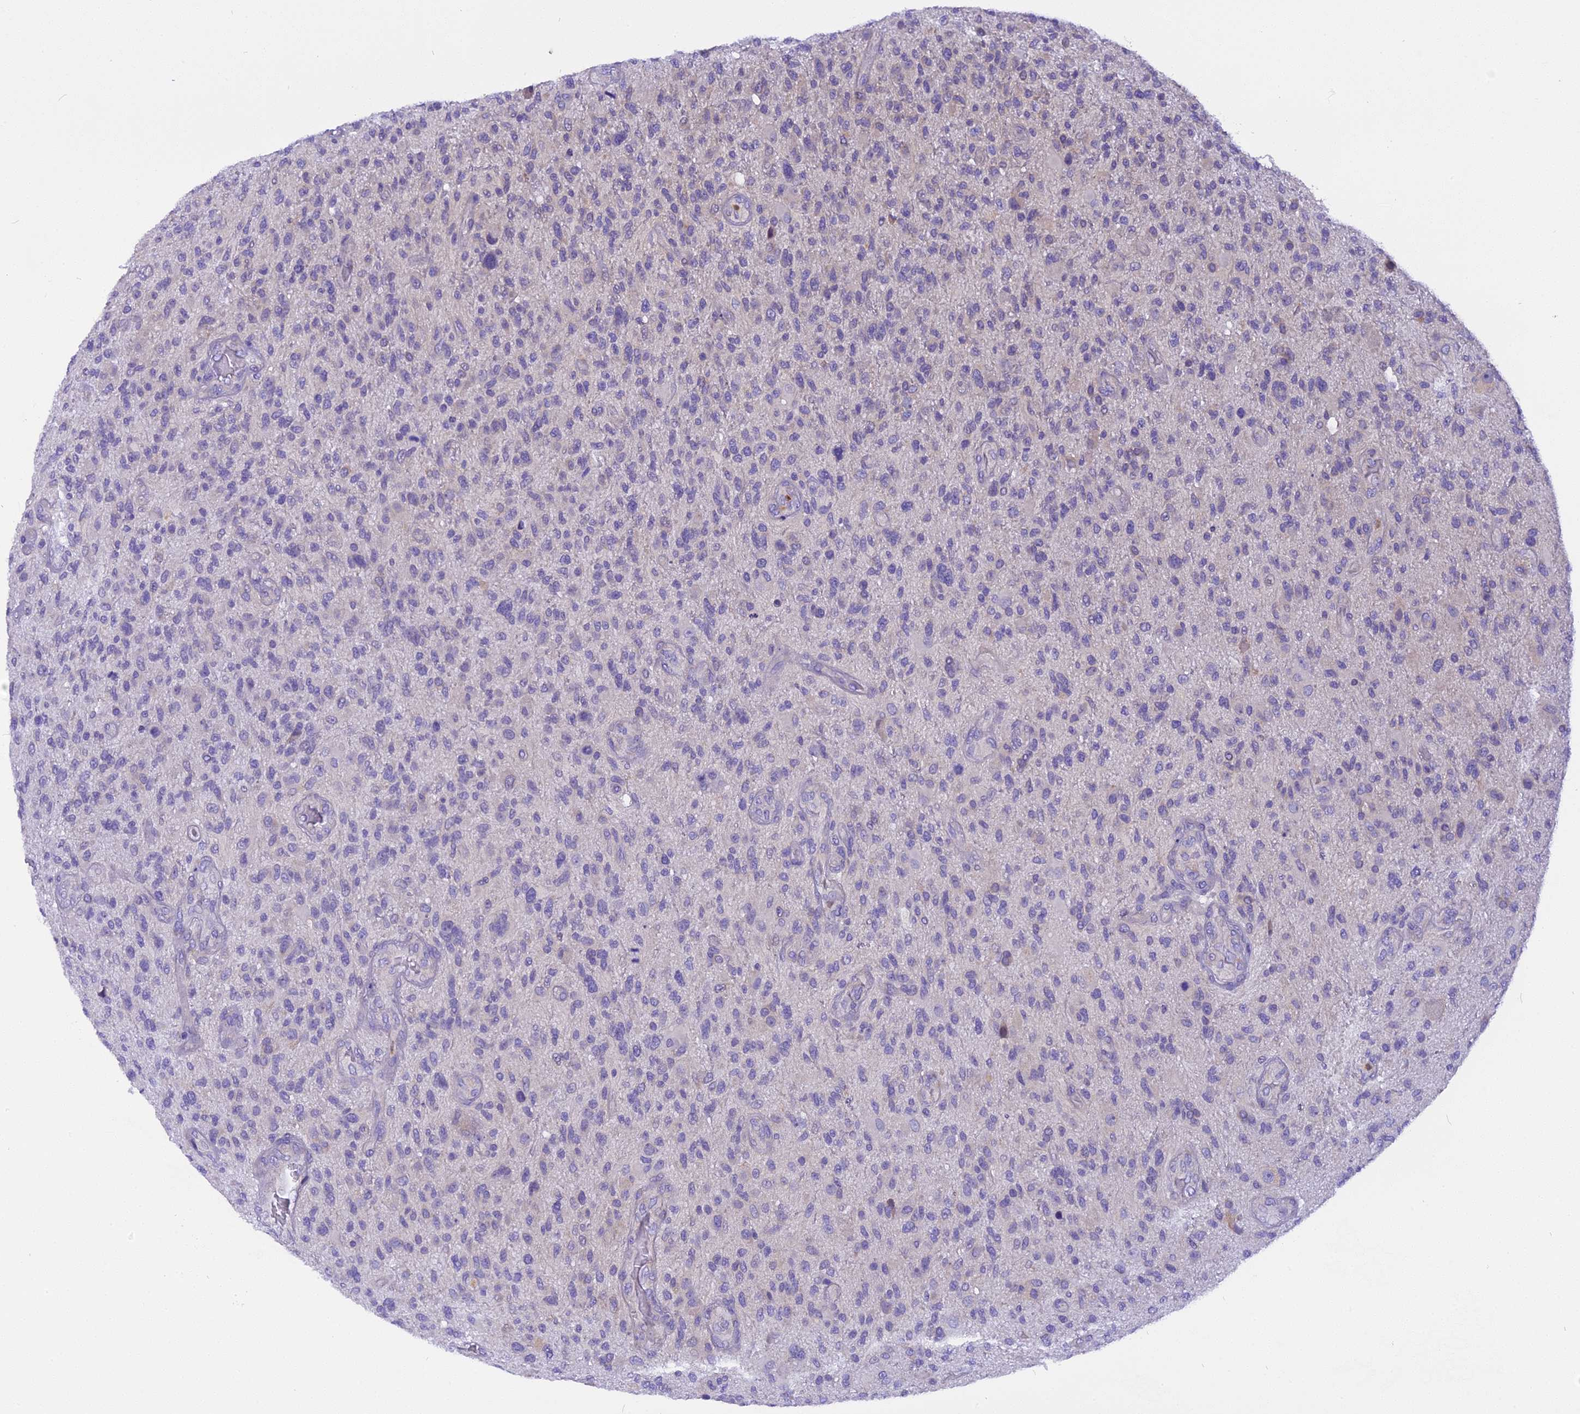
{"staining": {"intensity": "negative", "quantity": "none", "location": "none"}, "tissue": "glioma", "cell_type": "Tumor cells", "image_type": "cancer", "snomed": [{"axis": "morphology", "description": "Glioma, malignant, High grade"}, {"axis": "topography", "description": "Brain"}], "caption": "The histopathology image reveals no significant positivity in tumor cells of malignant high-grade glioma. (DAB immunohistochemistry visualized using brightfield microscopy, high magnification).", "gene": "TRIM3", "patient": {"sex": "male", "age": 47}}